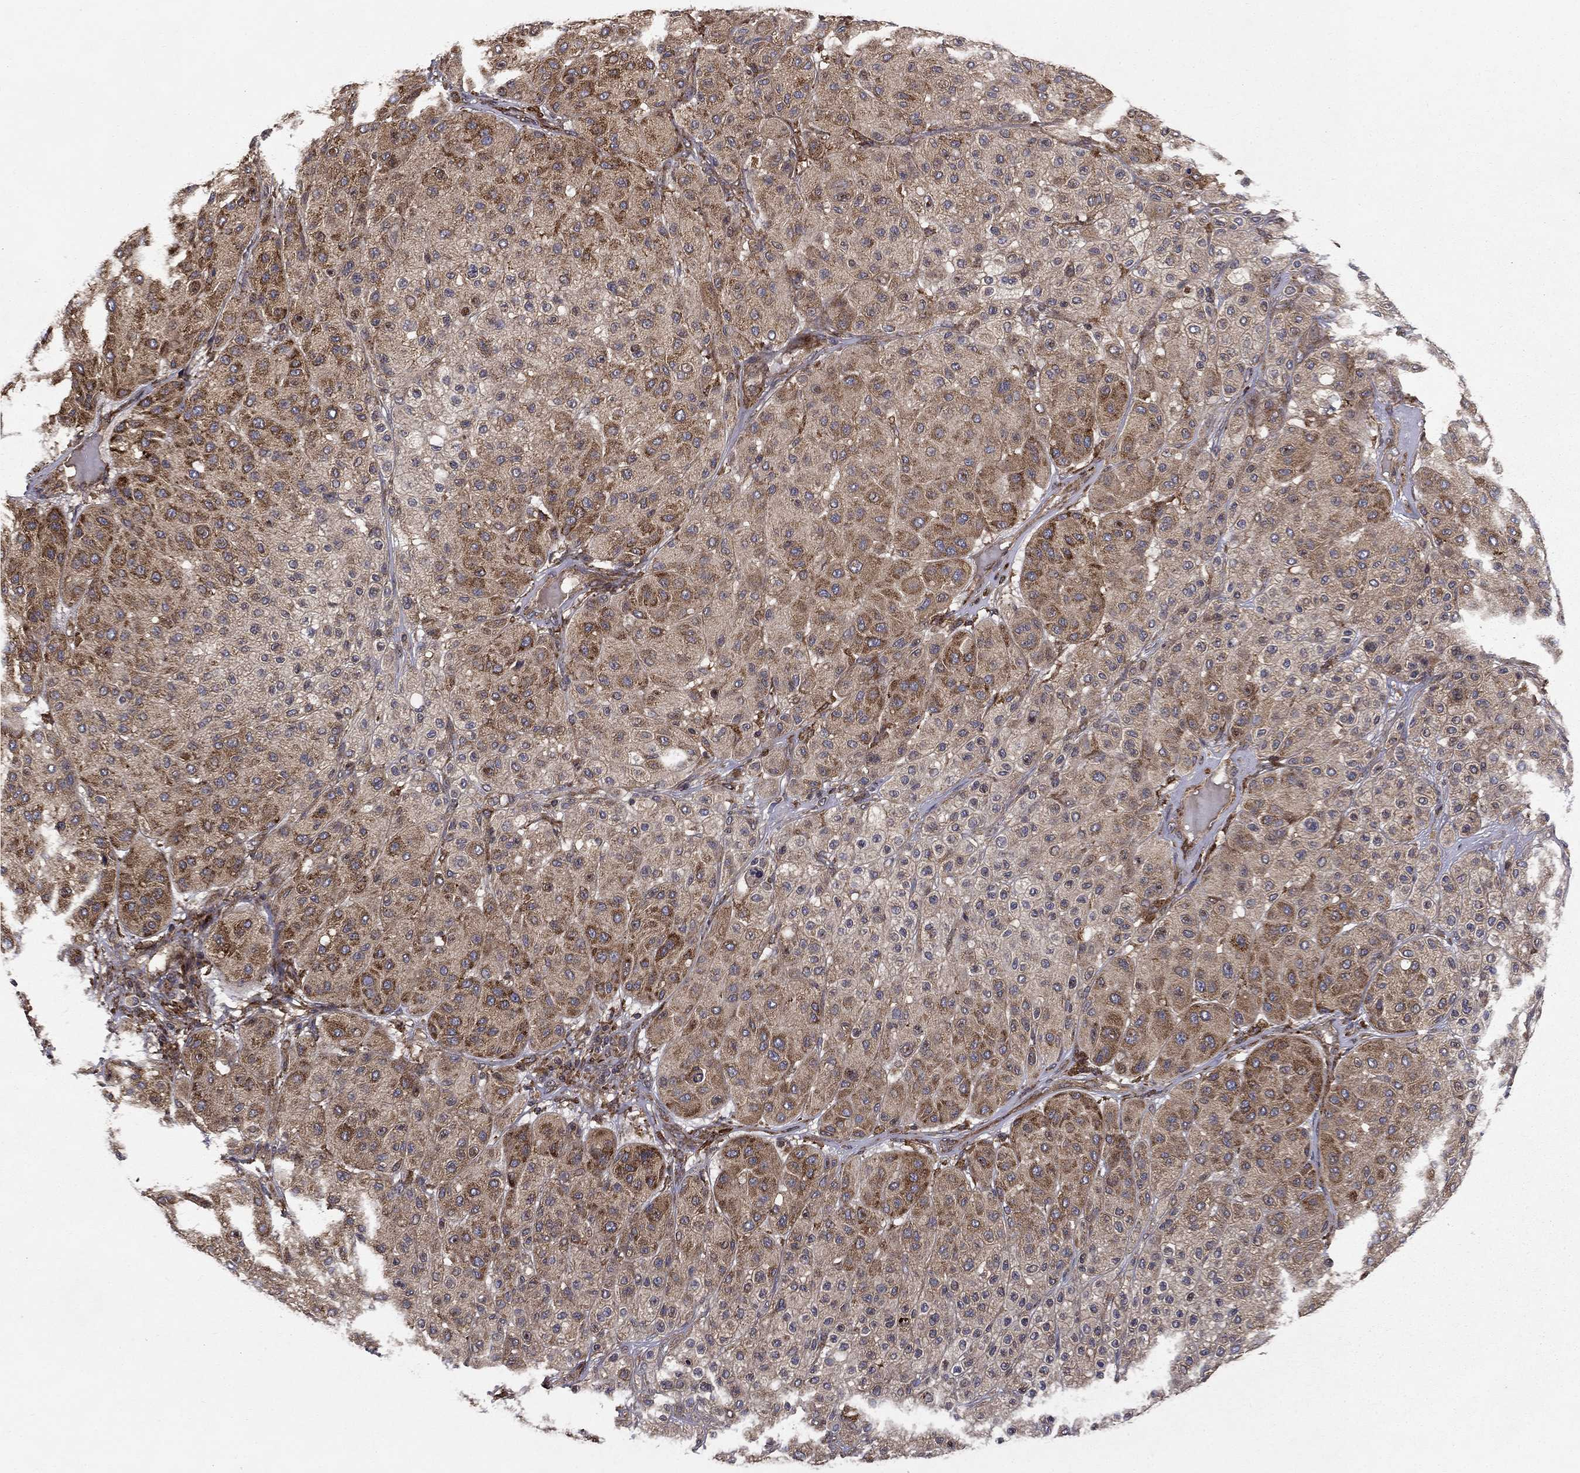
{"staining": {"intensity": "strong", "quantity": "25%-75%", "location": "cytoplasmic/membranous"}, "tissue": "melanoma", "cell_type": "Tumor cells", "image_type": "cancer", "snomed": [{"axis": "morphology", "description": "Malignant melanoma, Metastatic site"}, {"axis": "topography", "description": "Smooth muscle"}], "caption": "Immunohistochemistry of melanoma demonstrates high levels of strong cytoplasmic/membranous expression in approximately 25%-75% of tumor cells.", "gene": "BABAM2", "patient": {"sex": "male", "age": 41}}